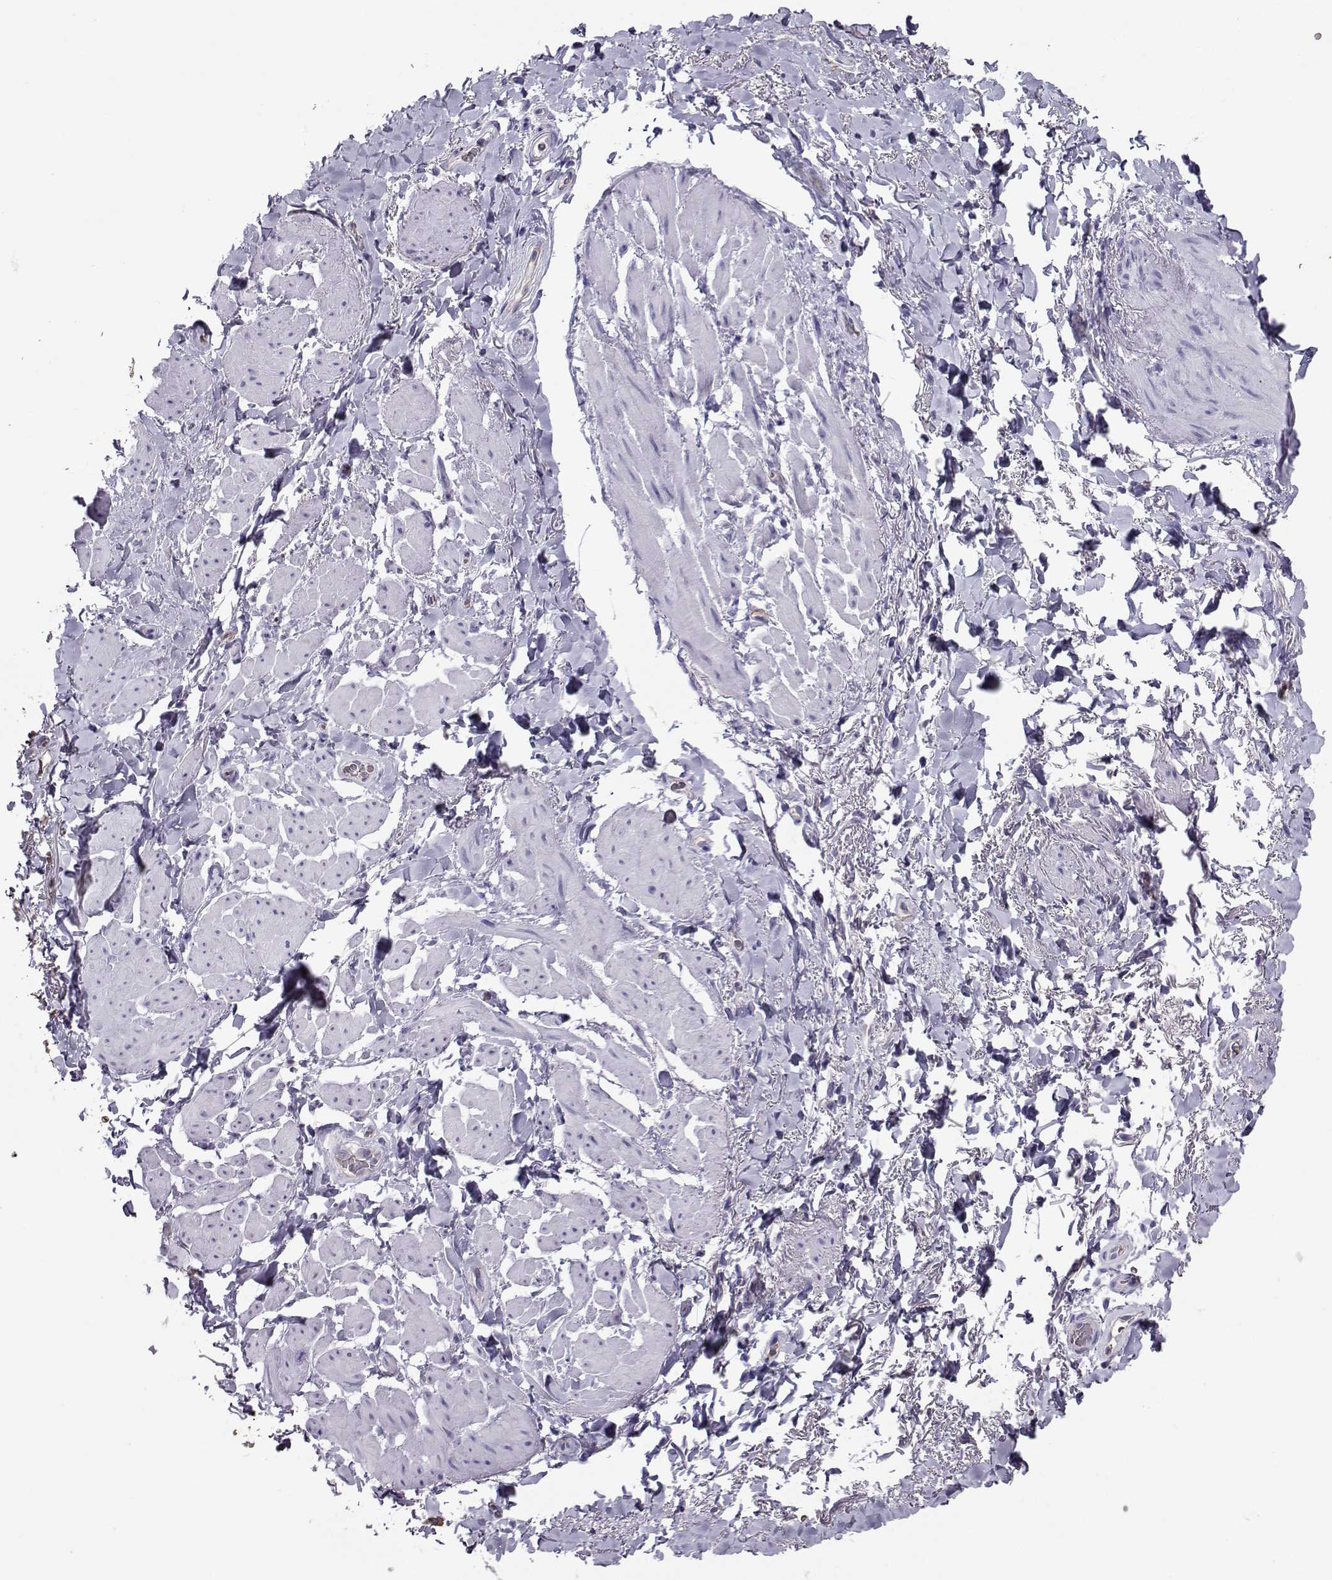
{"staining": {"intensity": "negative", "quantity": "none", "location": "none"}, "tissue": "adipose tissue", "cell_type": "Adipocytes", "image_type": "normal", "snomed": [{"axis": "morphology", "description": "Normal tissue, NOS"}, {"axis": "topography", "description": "Anal"}, {"axis": "topography", "description": "Peripheral nerve tissue"}], "caption": "This is an immunohistochemistry photomicrograph of normal human adipose tissue. There is no positivity in adipocytes.", "gene": "CLUL1", "patient": {"sex": "male", "age": 53}}